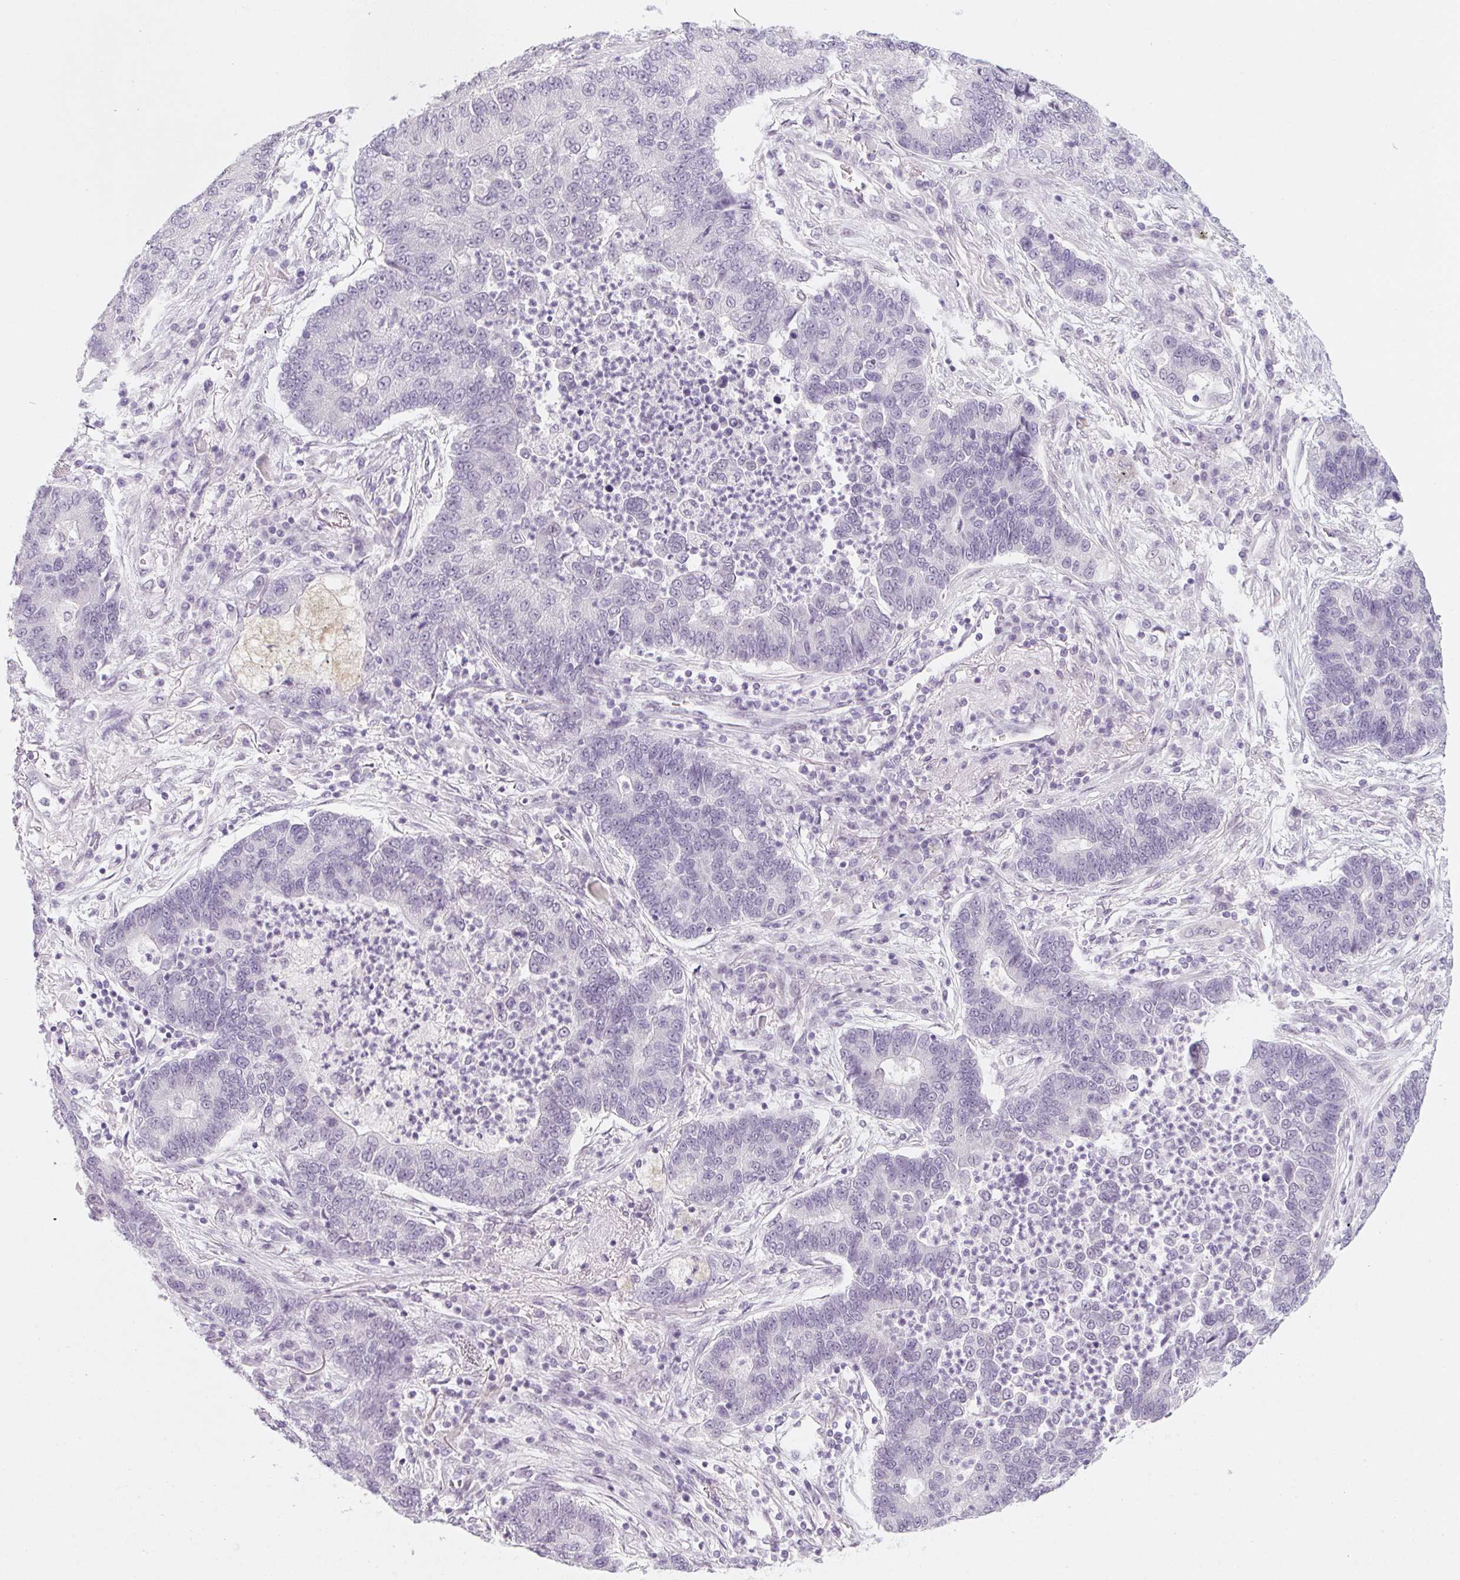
{"staining": {"intensity": "negative", "quantity": "none", "location": "none"}, "tissue": "lung cancer", "cell_type": "Tumor cells", "image_type": "cancer", "snomed": [{"axis": "morphology", "description": "Adenocarcinoma, NOS"}, {"axis": "topography", "description": "Lung"}], "caption": "High magnification brightfield microscopy of lung cancer stained with DAB (brown) and counterstained with hematoxylin (blue): tumor cells show no significant positivity. The staining was performed using DAB to visualize the protein expression in brown, while the nuclei were stained in blue with hematoxylin (Magnification: 20x).", "gene": "KCNQ2", "patient": {"sex": "female", "age": 57}}